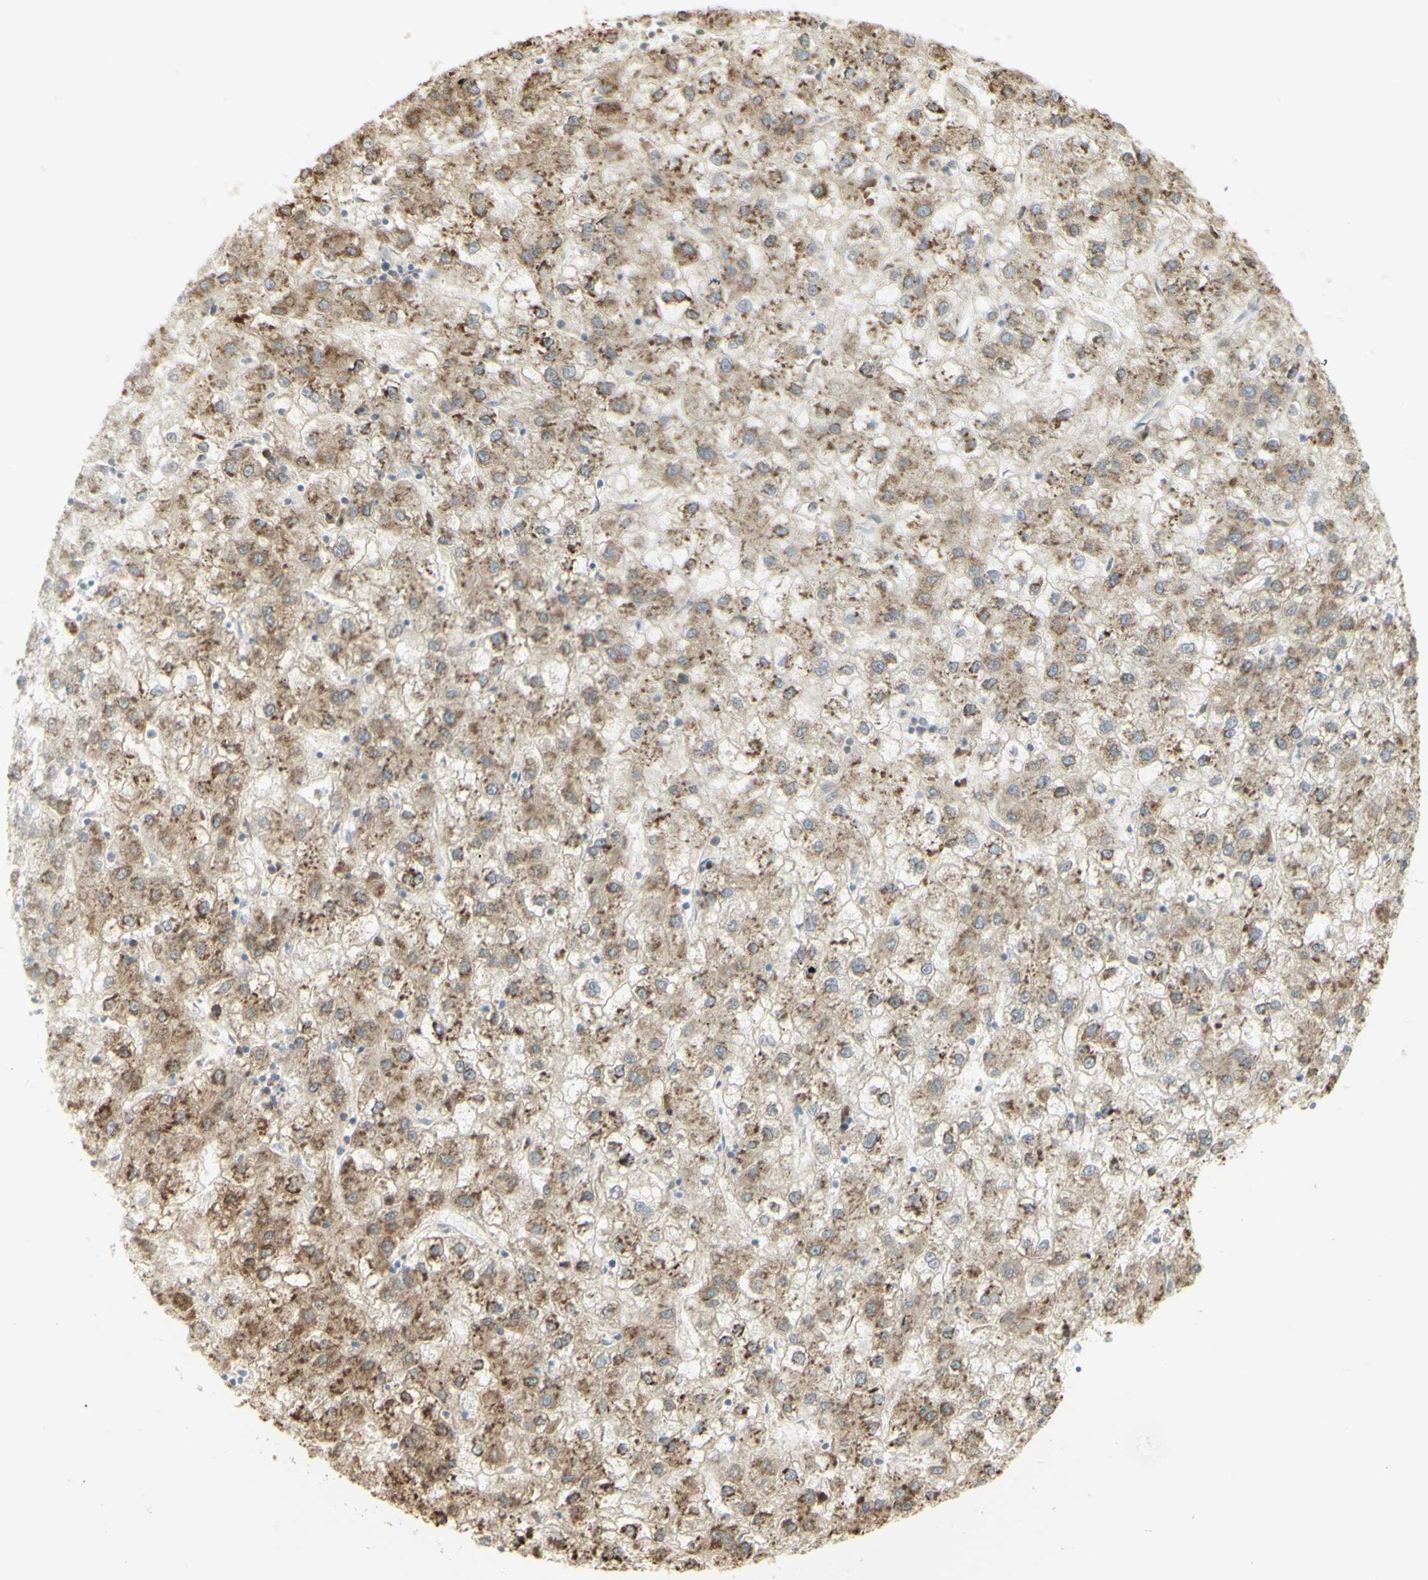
{"staining": {"intensity": "moderate", "quantity": ">75%", "location": "cytoplasmic/membranous"}, "tissue": "liver cancer", "cell_type": "Tumor cells", "image_type": "cancer", "snomed": [{"axis": "morphology", "description": "Carcinoma, Hepatocellular, NOS"}, {"axis": "topography", "description": "Liver"}], "caption": "Immunohistochemical staining of human liver cancer shows medium levels of moderate cytoplasmic/membranous expression in approximately >75% of tumor cells.", "gene": "EEF1B2", "patient": {"sex": "male", "age": 72}}